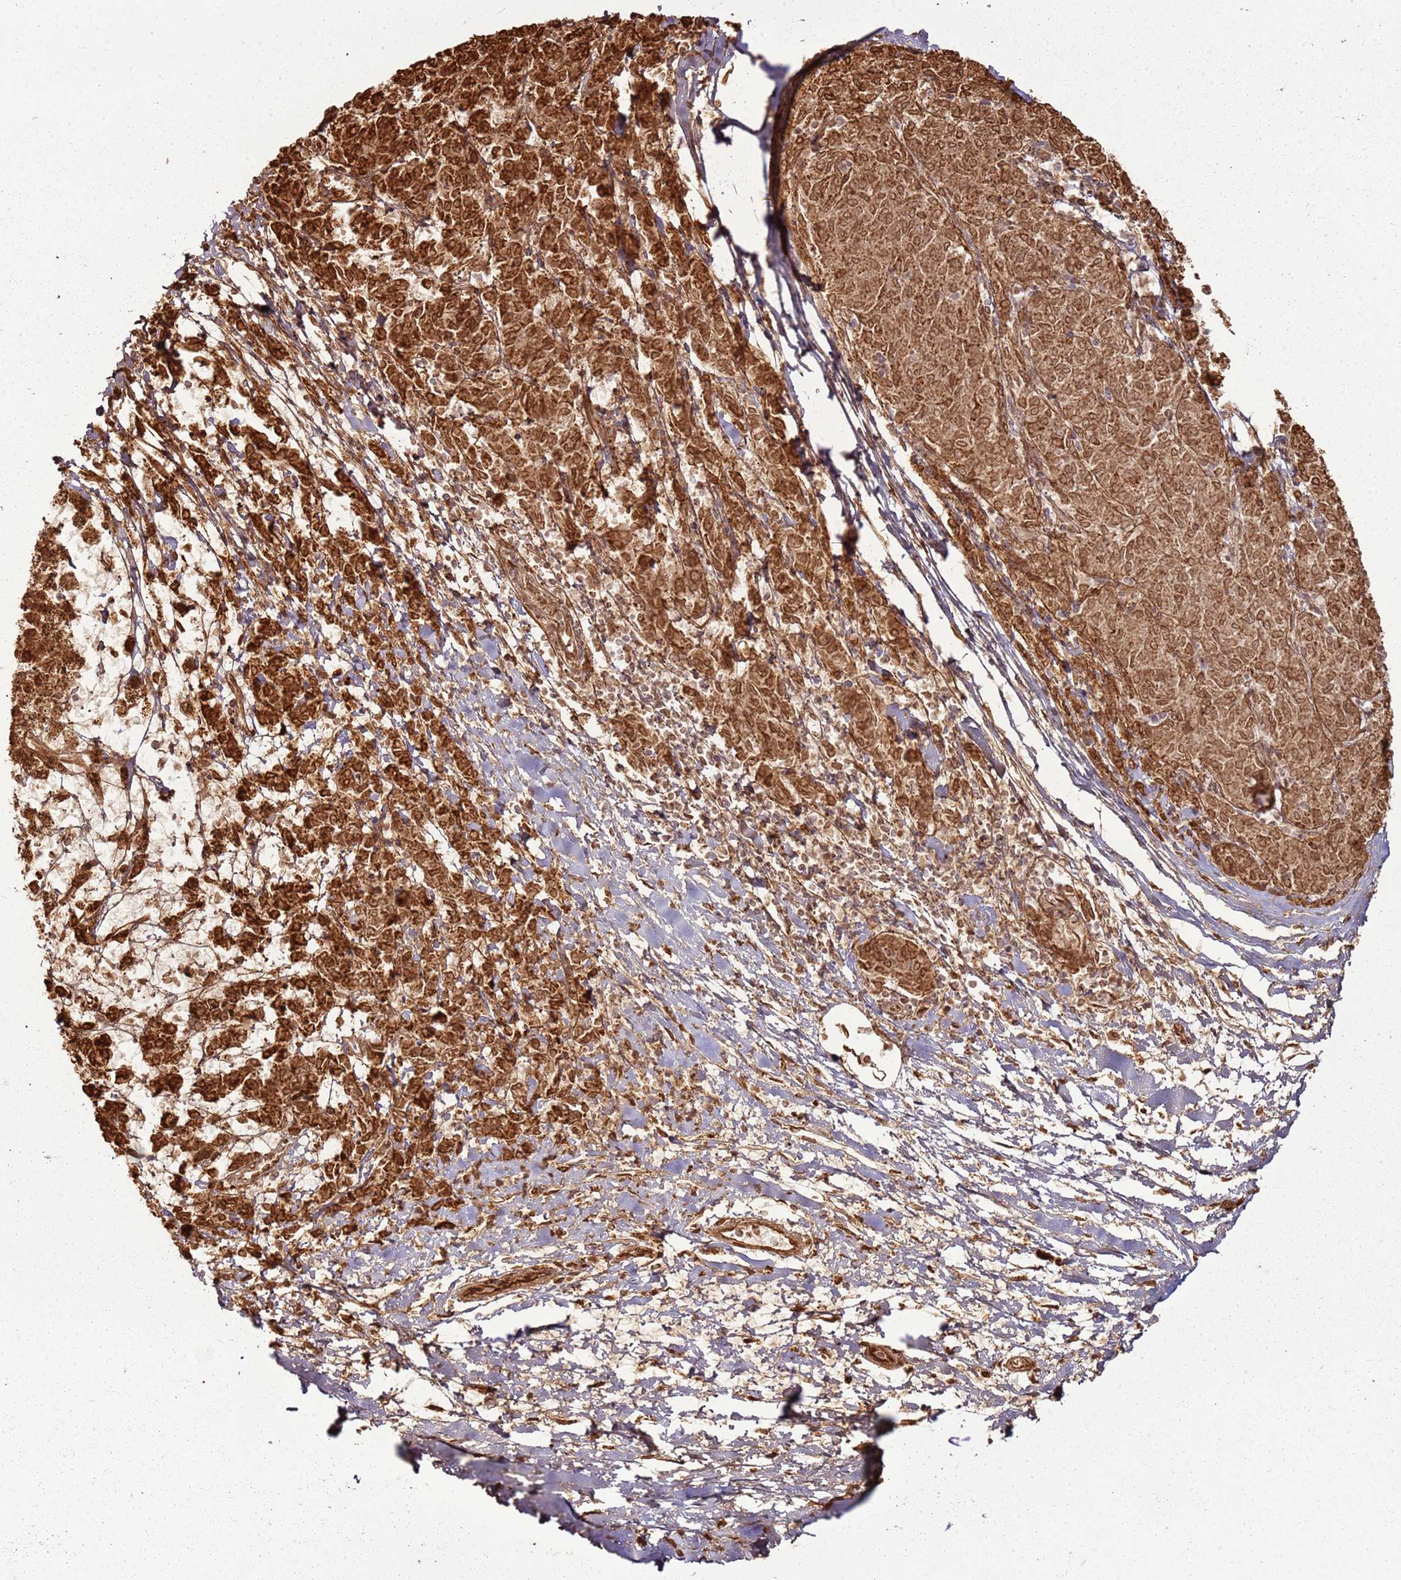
{"staining": {"intensity": "strong", "quantity": ">75%", "location": "cytoplasmic/membranous,nuclear"}, "tissue": "melanoma", "cell_type": "Tumor cells", "image_type": "cancer", "snomed": [{"axis": "morphology", "description": "Malignant melanoma, NOS"}, {"axis": "topography", "description": "Skin"}], "caption": "Immunohistochemistry photomicrograph of malignant melanoma stained for a protein (brown), which demonstrates high levels of strong cytoplasmic/membranous and nuclear expression in approximately >75% of tumor cells.", "gene": "DDX59", "patient": {"sex": "female", "age": 72}}